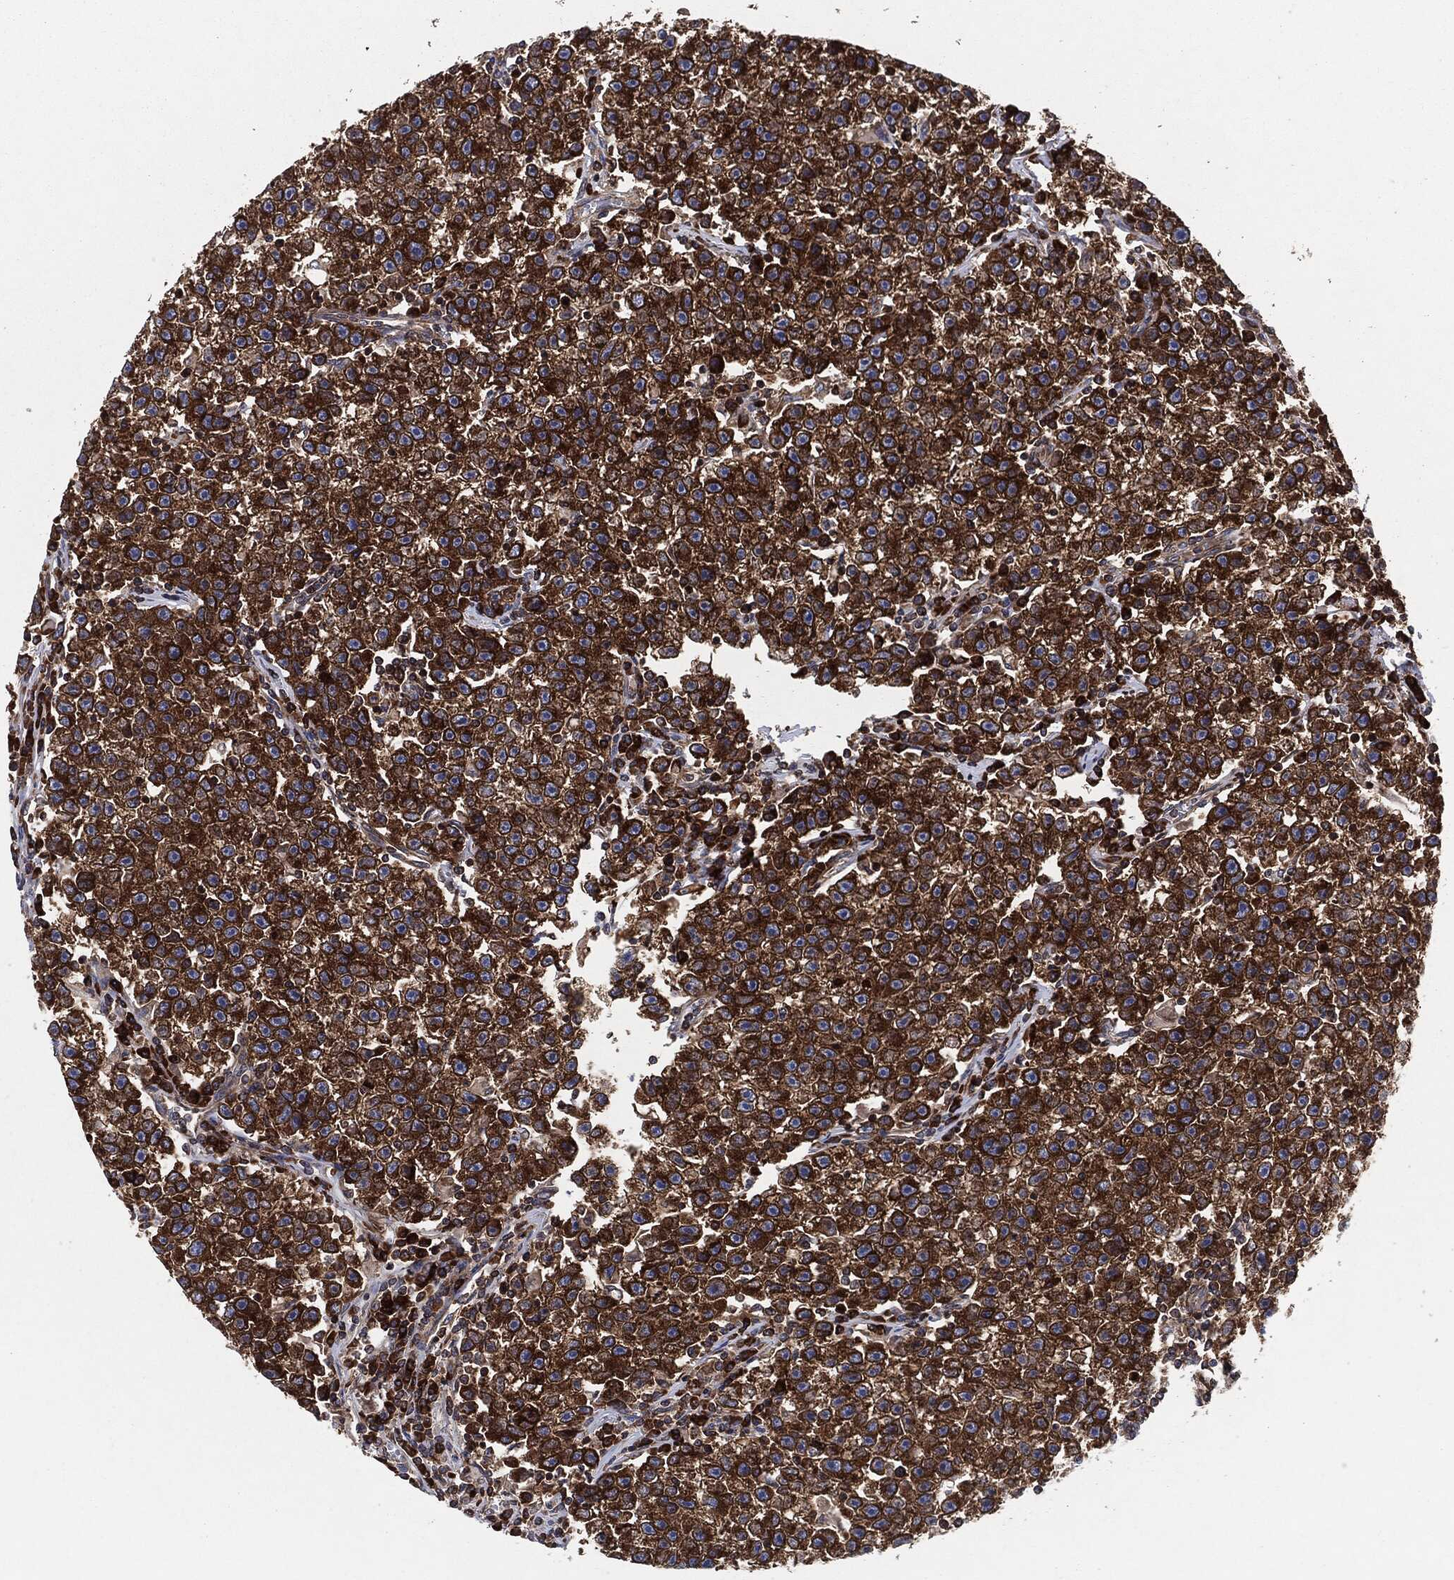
{"staining": {"intensity": "strong", "quantity": ">75%", "location": "cytoplasmic/membranous"}, "tissue": "testis cancer", "cell_type": "Tumor cells", "image_type": "cancer", "snomed": [{"axis": "morphology", "description": "Seminoma, NOS"}, {"axis": "topography", "description": "Testis"}], "caption": "Immunohistochemistry (IHC) image of human testis cancer (seminoma) stained for a protein (brown), which demonstrates high levels of strong cytoplasmic/membranous positivity in about >75% of tumor cells.", "gene": "EIF2S2", "patient": {"sex": "male", "age": 22}}